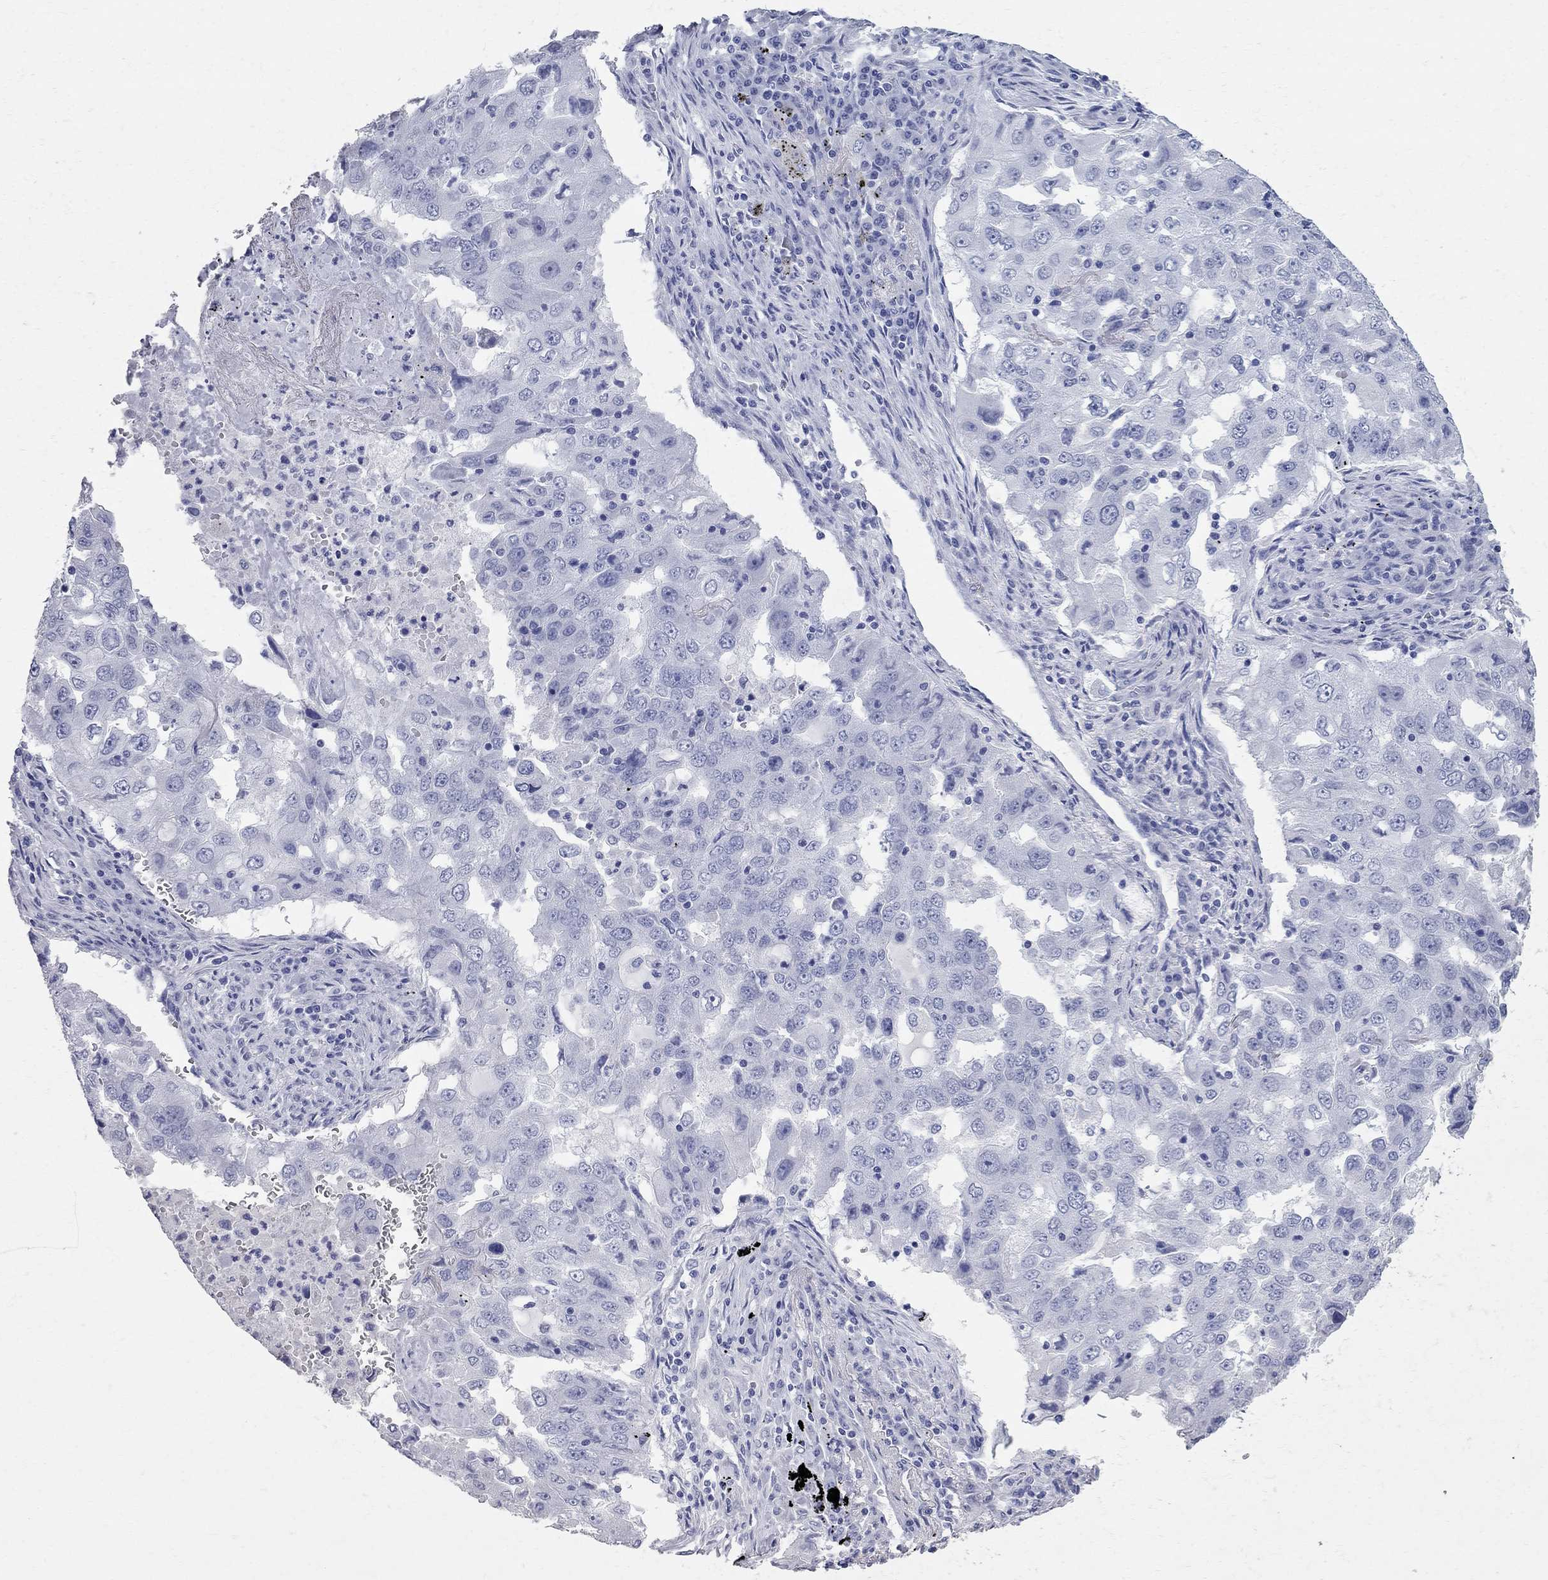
{"staining": {"intensity": "negative", "quantity": "none", "location": "none"}, "tissue": "lung cancer", "cell_type": "Tumor cells", "image_type": "cancer", "snomed": [{"axis": "morphology", "description": "Adenocarcinoma, NOS"}, {"axis": "topography", "description": "Lung"}], "caption": "Tumor cells are negative for protein expression in human lung cancer (adenocarcinoma). (Stains: DAB IHC with hematoxylin counter stain, Microscopy: brightfield microscopy at high magnification).", "gene": "BPIFB1", "patient": {"sex": "female", "age": 61}}